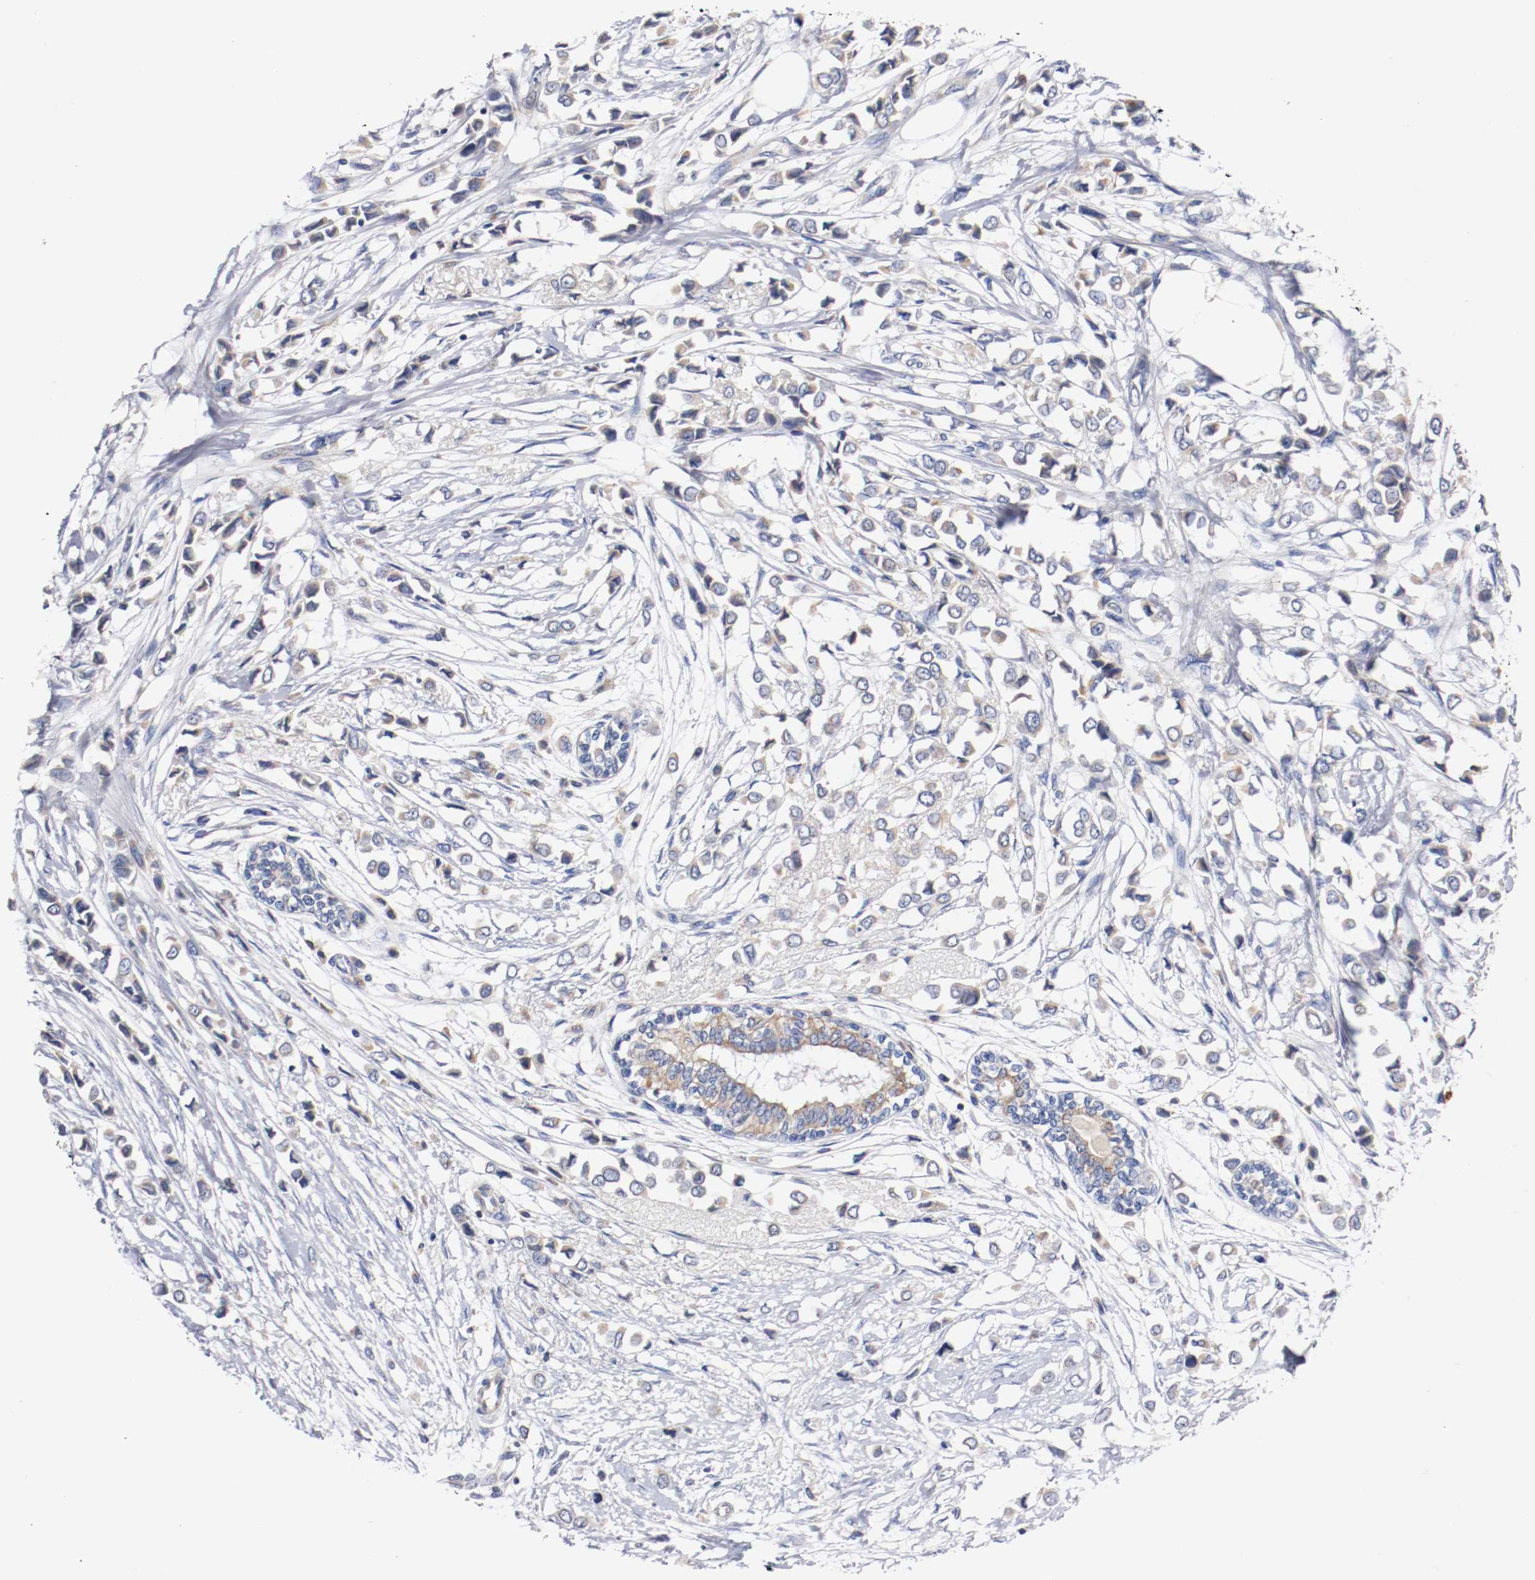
{"staining": {"intensity": "weak", "quantity": "<25%", "location": "cytoplasmic/membranous"}, "tissue": "breast cancer", "cell_type": "Tumor cells", "image_type": "cancer", "snomed": [{"axis": "morphology", "description": "Lobular carcinoma"}, {"axis": "topography", "description": "Breast"}], "caption": "Immunohistochemistry (IHC) histopathology image of neoplastic tissue: human lobular carcinoma (breast) stained with DAB reveals no significant protein expression in tumor cells.", "gene": "PCSK6", "patient": {"sex": "female", "age": 51}}